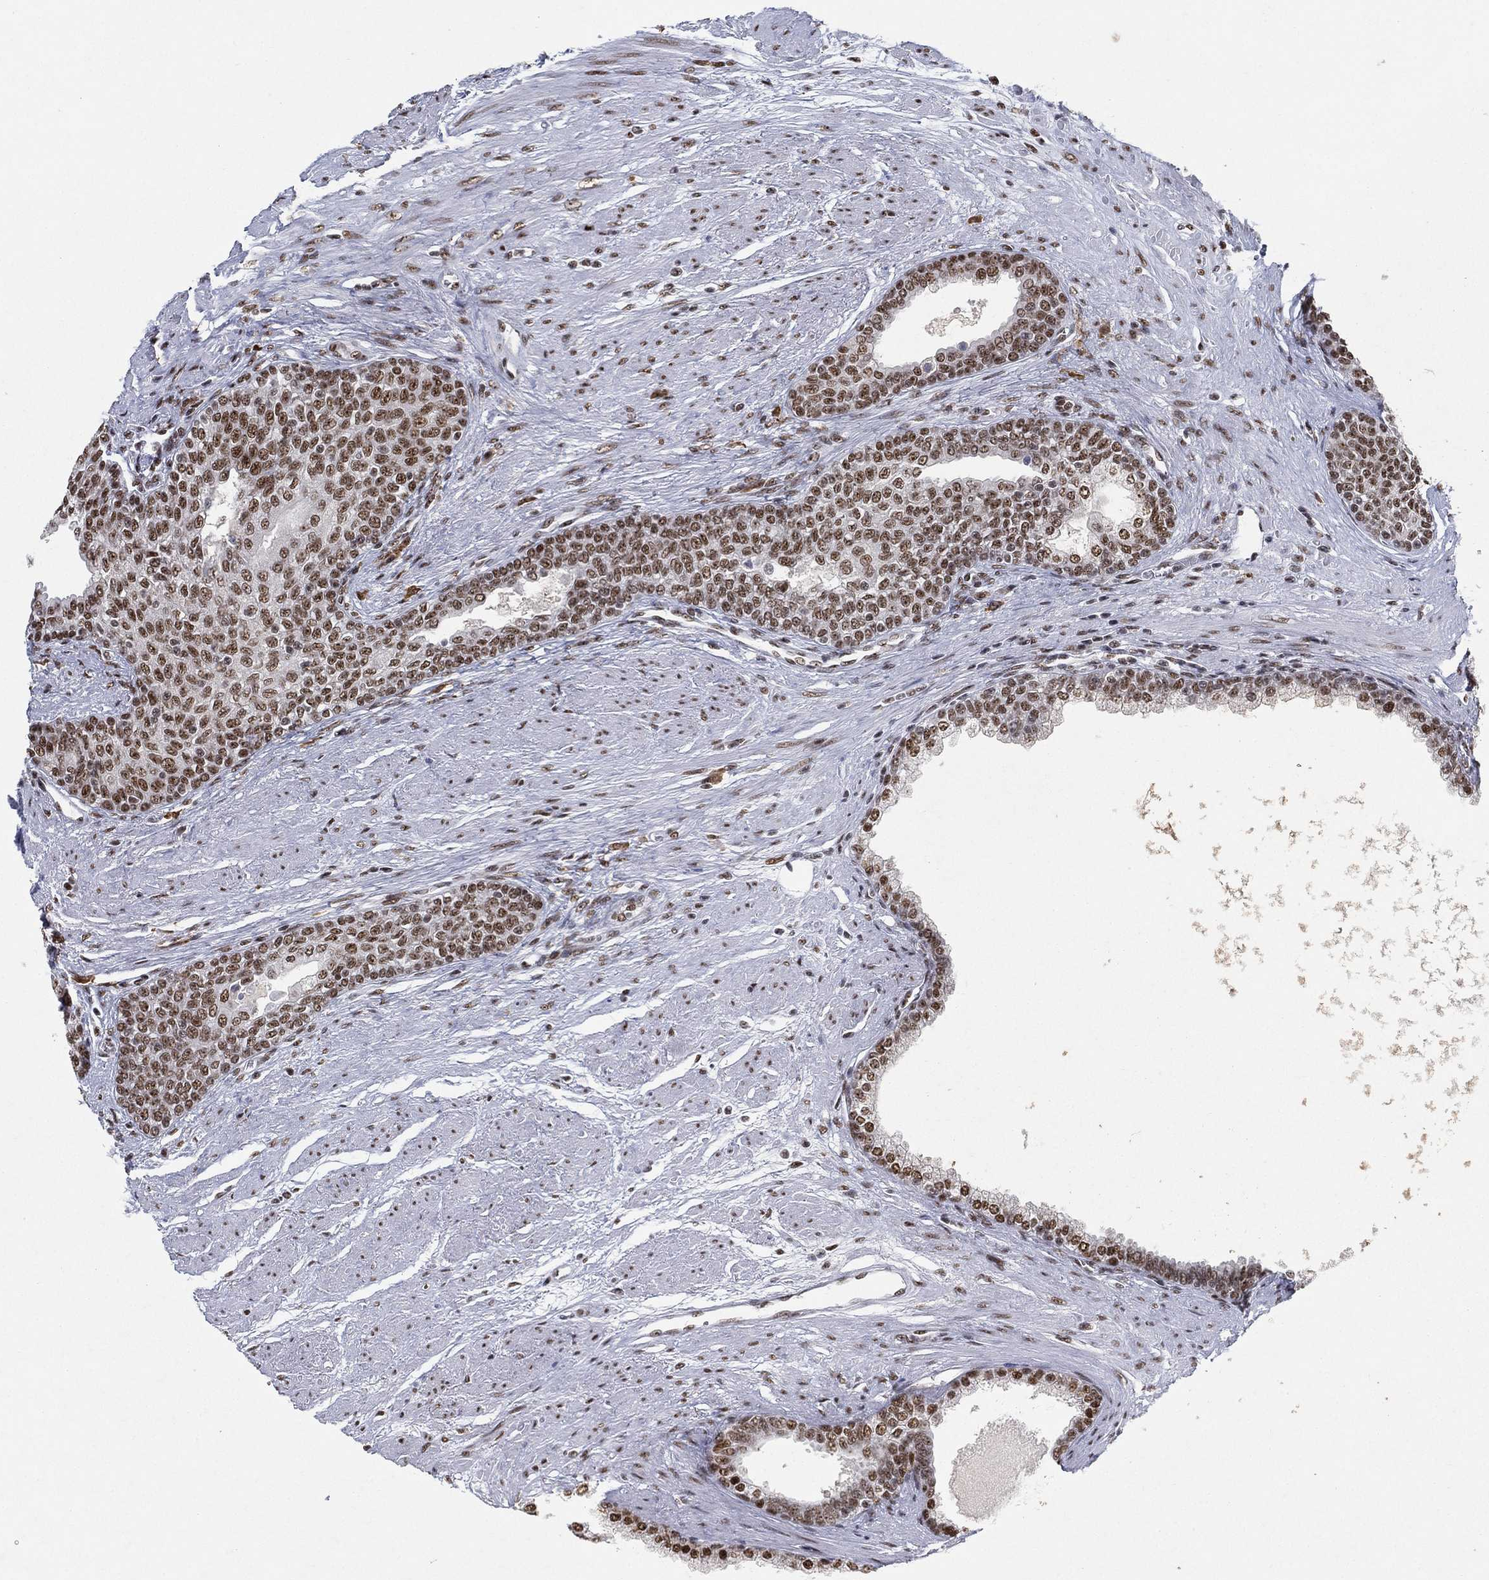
{"staining": {"intensity": "moderate", "quantity": ">75%", "location": "nuclear"}, "tissue": "prostate cancer", "cell_type": "Tumor cells", "image_type": "cancer", "snomed": [{"axis": "morphology", "description": "Adenocarcinoma, NOS"}, {"axis": "topography", "description": "Prostate and seminal vesicle, NOS"}, {"axis": "topography", "description": "Prostate"}], "caption": "Immunohistochemical staining of human prostate cancer (adenocarcinoma) displays moderate nuclear protein positivity in approximately >75% of tumor cells.", "gene": "DDX27", "patient": {"sex": "male", "age": 62}}